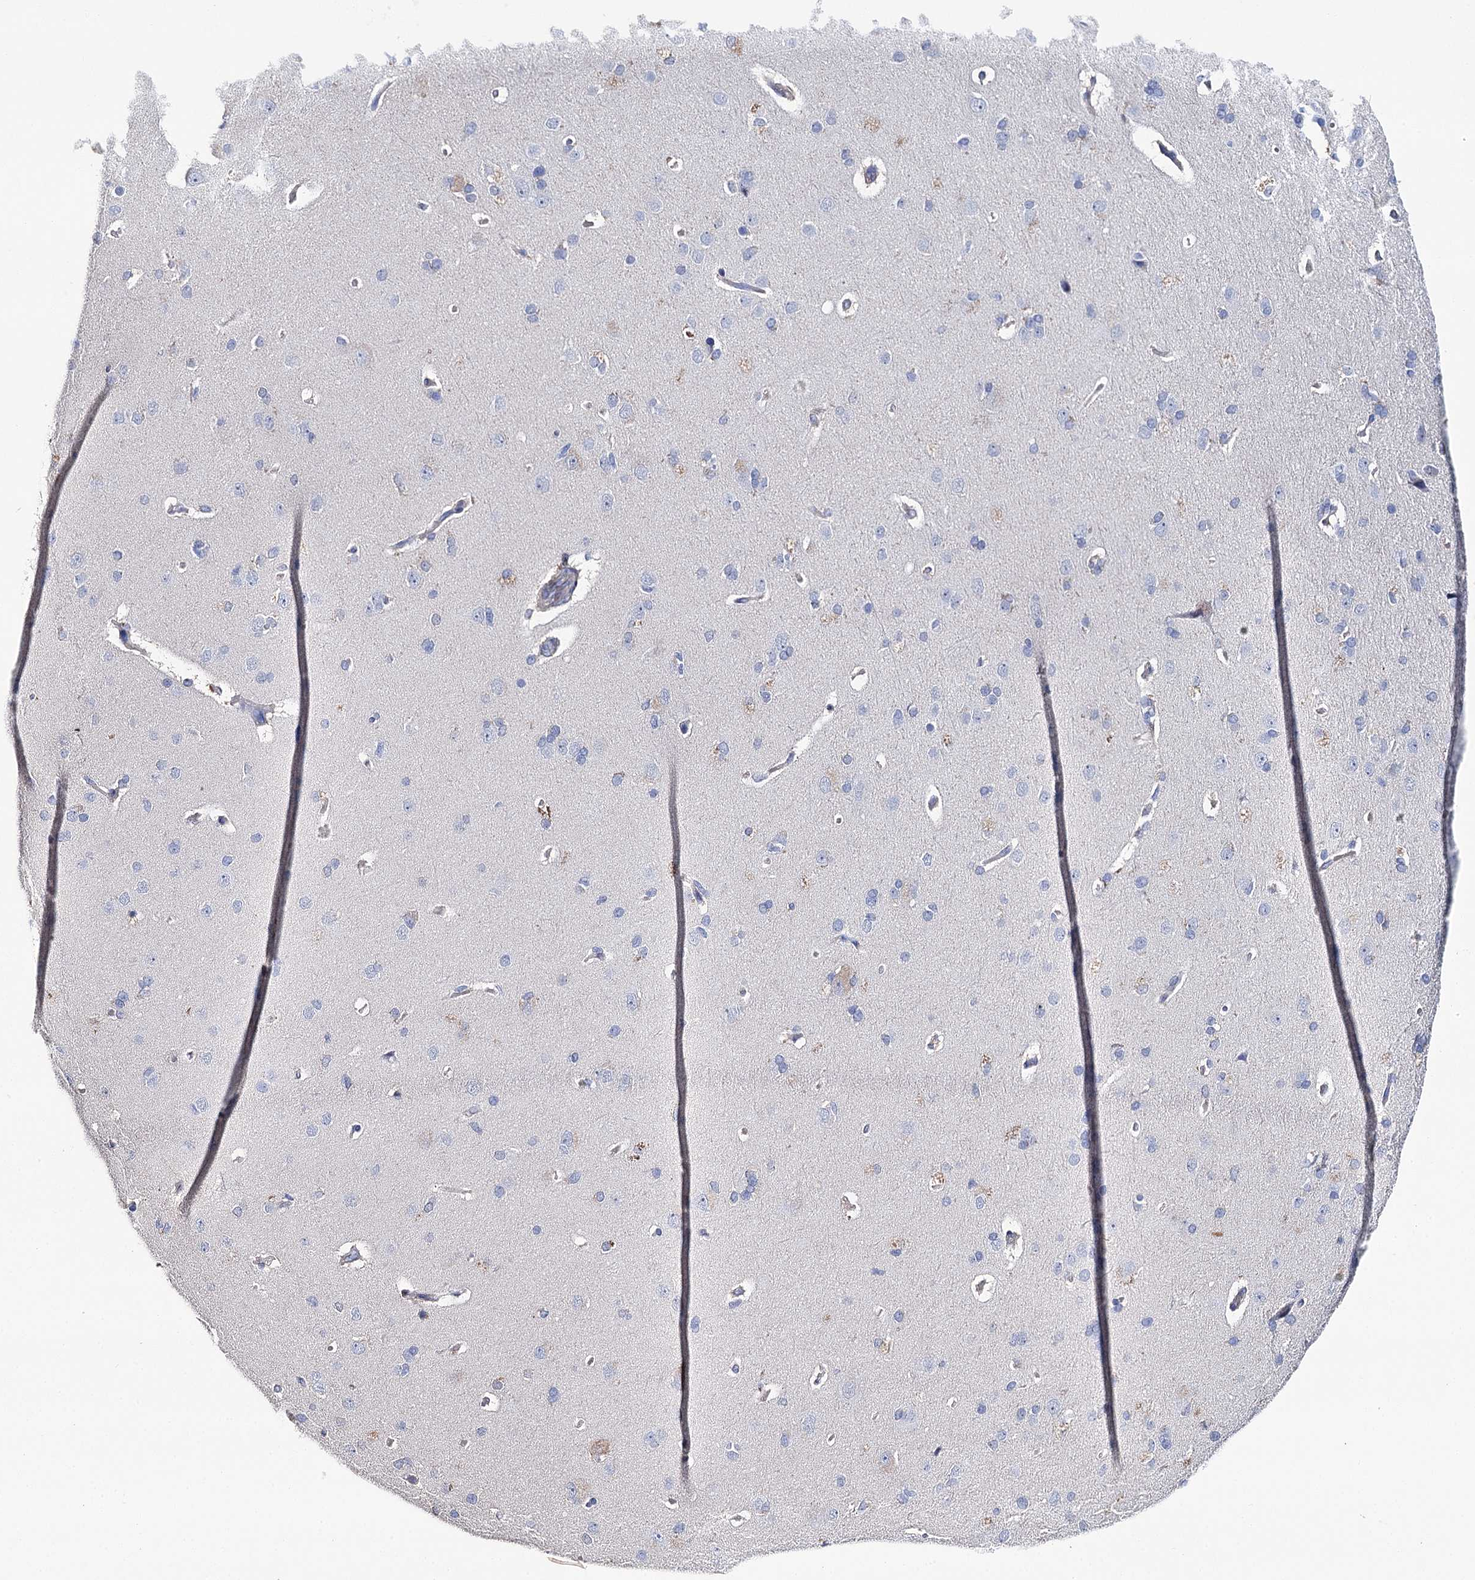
{"staining": {"intensity": "negative", "quantity": "none", "location": "none"}, "tissue": "cerebral cortex", "cell_type": "Endothelial cells", "image_type": "normal", "snomed": [{"axis": "morphology", "description": "Normal tissue, NOS"}, {"axis": "topography", "description": "Cerebral cortex"}], "caption": "A photomicrograph of human cerebral cortex is negative for staining in endothelial cells. (DAB (3,3'-diaminobenzidine) immunohistochemistry (IHC), high magnification).", "gene": "EPYC", "patient": {"sex": "male", "age": 62}}